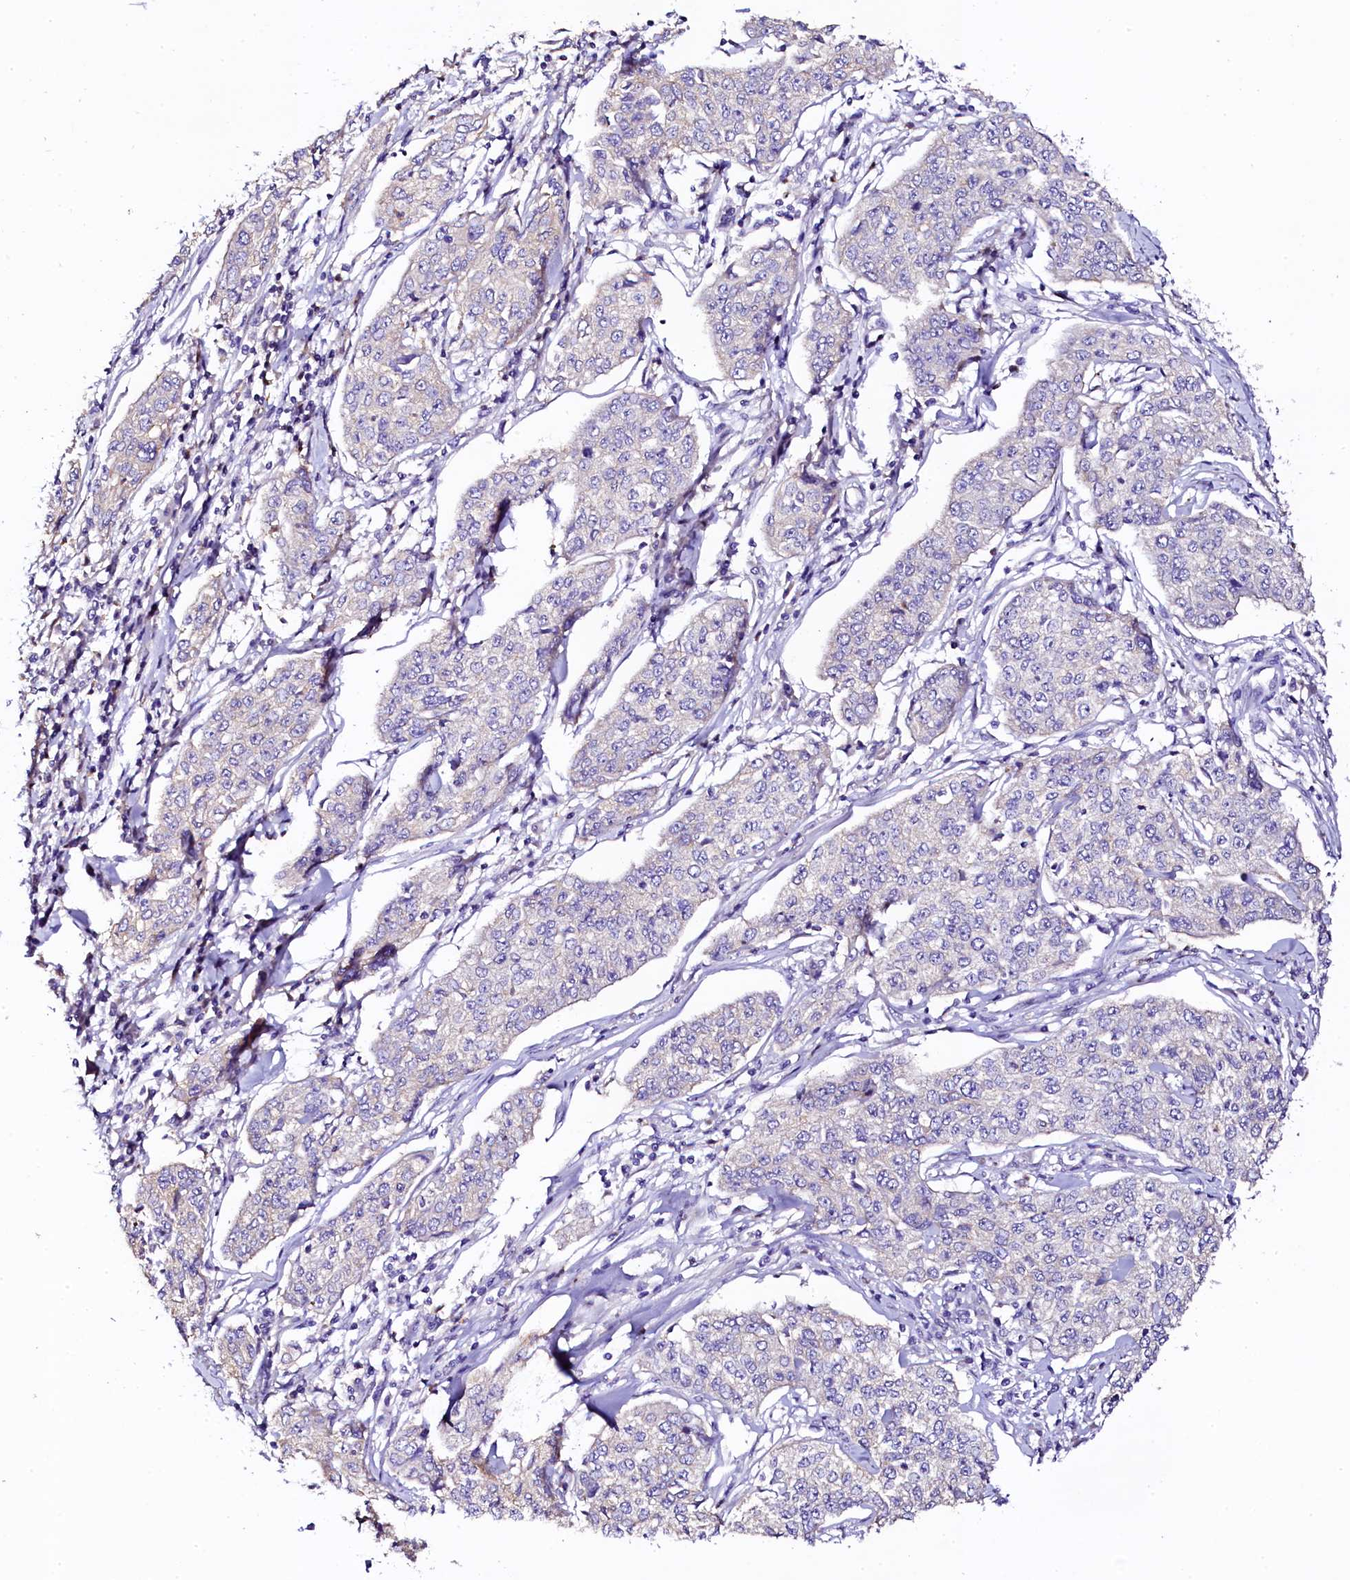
{"staining": {"intensity": "negative", "quantity": "none", "location": "none"}, "tissue": "cervical cancer", "cell_type": "Tumor cells", "image_type": "cancer", "snomed": [{"axis": "morphology", "description": "Squamous cell carcinoma, NOS"}, {"axis": "topography", "description": "Cervix"}], "caption": "Protein analysis of cervical squamous cell carcinoma shows no significant positivity in tumor cells.", "gene": "NAA16", "patient": {"sex": "female", "age": 35}}